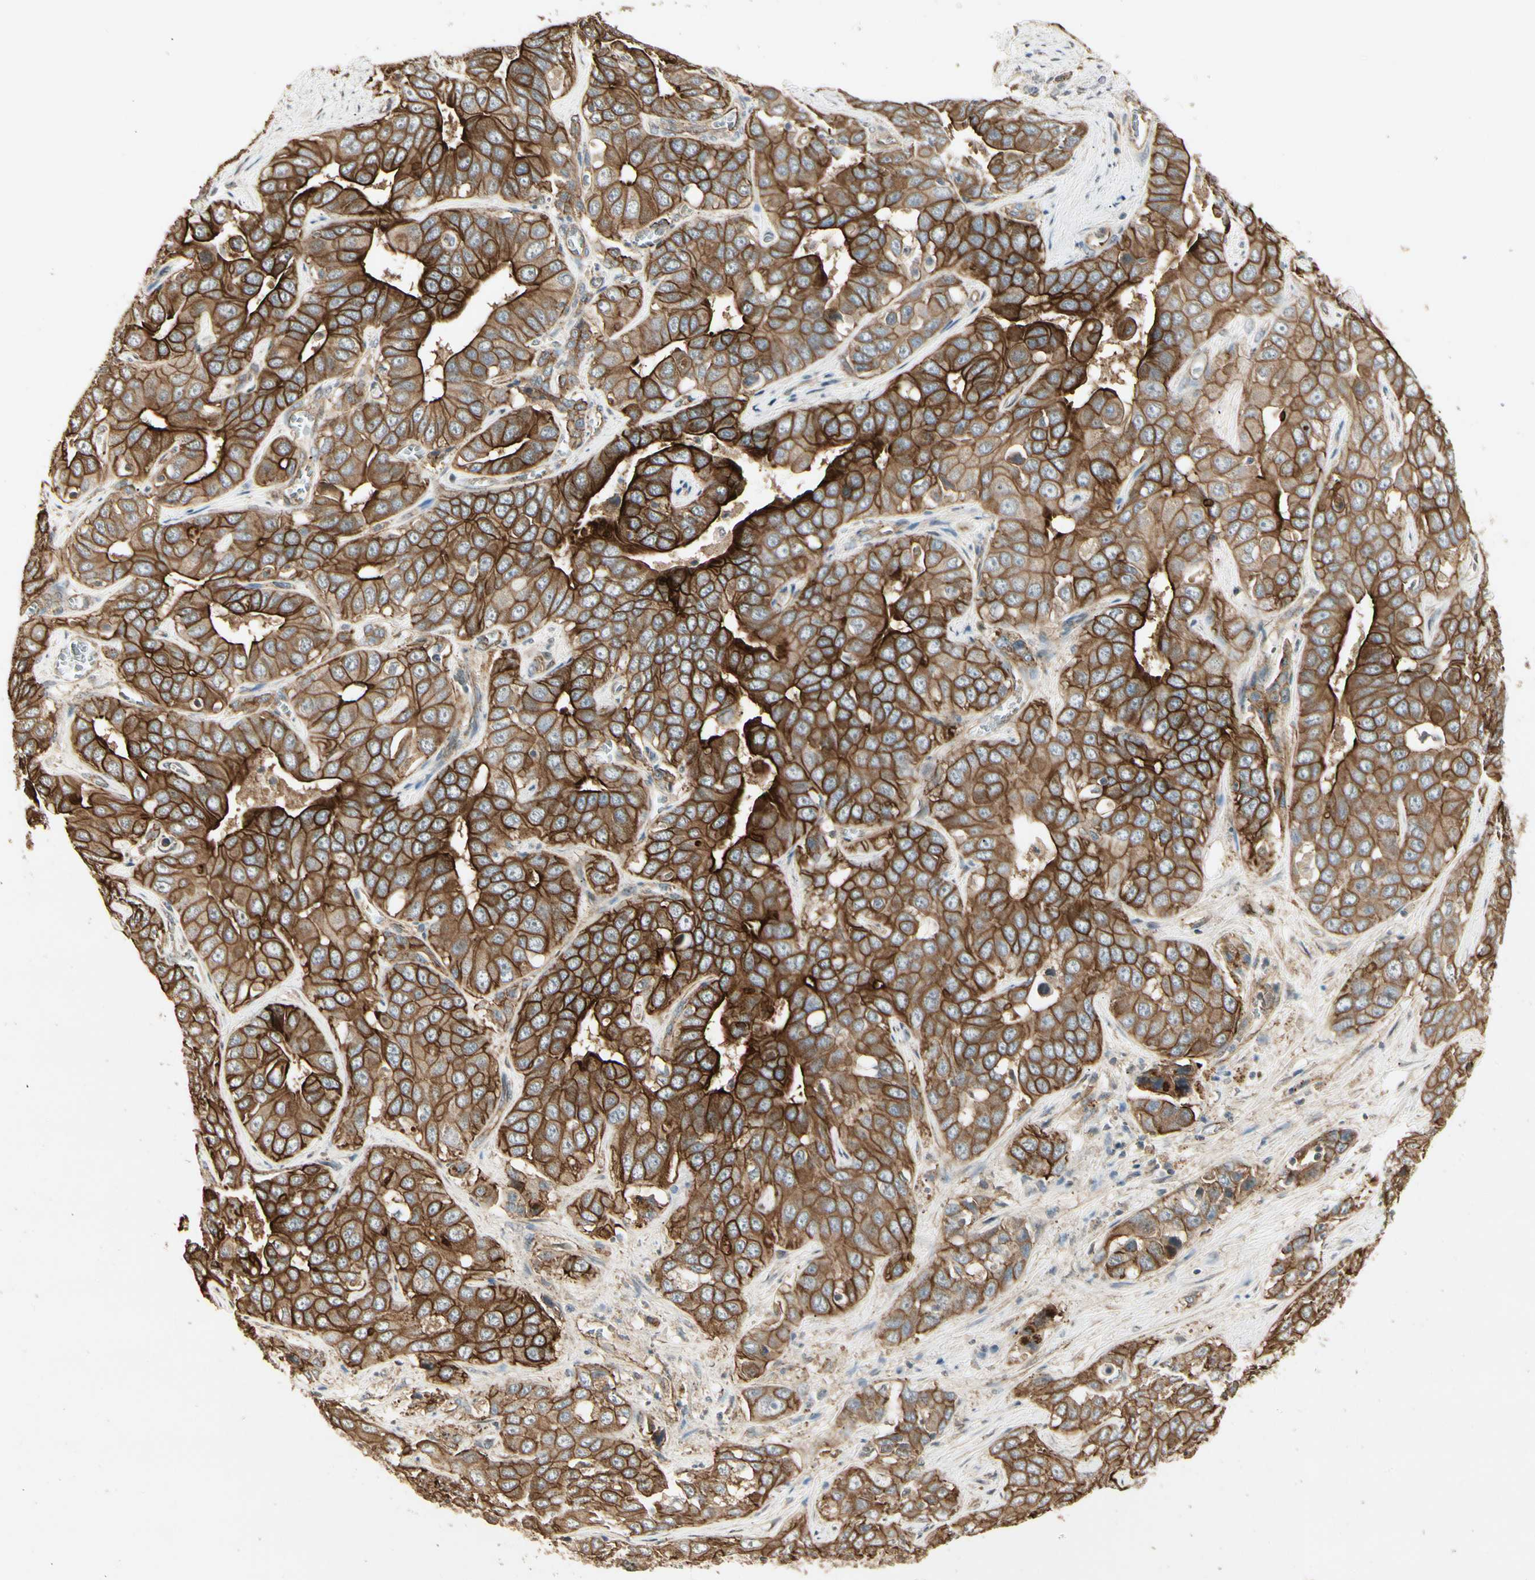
{"staining": {"intensity": "strong", "quantity": ">75%", "location": "cytoplasmic/membranous"}, "tissue": "liver cancer", "cell_type": "Tumor cells", "image_type": "cancer", "snomed": [{"axis": "morphology", "description": "Cholangiocarcinoma"}, {"axis": "topography", "description": "Liver"}], "caption": "IHC (DAB) staining of liver cholangiocarcinoma demonstrates strong cytoplasmic/membranous protein positivity in about >75% of tumor cells.", "gene": "RNF180", "patient": {"sex": "female", "age": 52}}